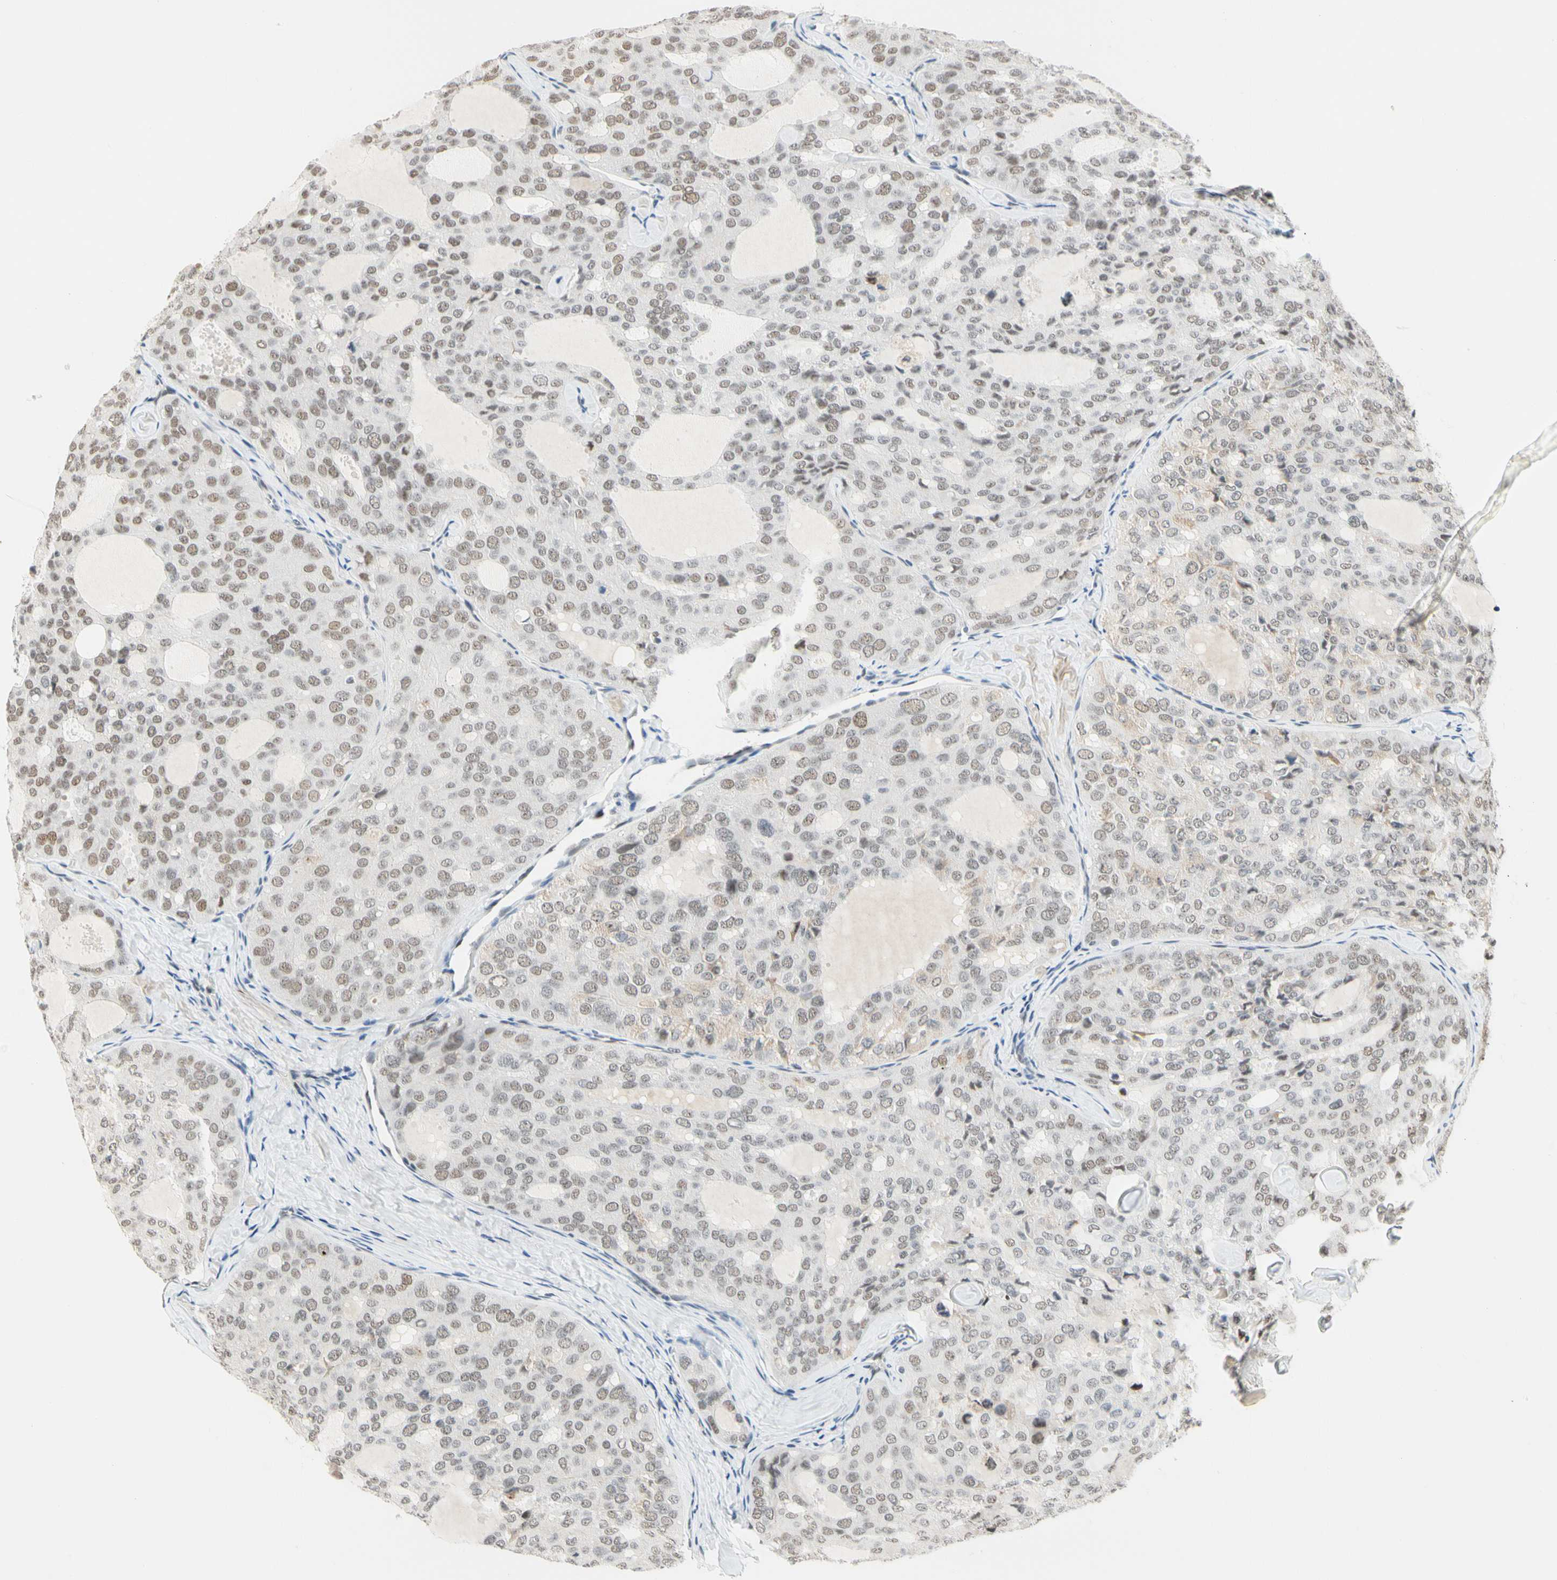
{"staining": {"intensity": "weak", "quantity": ">75%", "location": "nuclear"}, "tissue": "thyroid cancer", "cell_type": "Tumor cells", "image_type": "cancer", "snomed": [{"axis": "morphology", "description": "Follicular adenoma carcinoma, NOS"}, {"axis": "topography", "description": "Thyroid gland"}], "caption": "The photomicrograph displays immunohistochemical staining of thyroid follicular adenoma carcinoma. There is weak nuclear positivity is present in approximately >75% of tumor cells.", "gene": "ZSCAN16", "patient": {"sex": "male", "age": 75}}